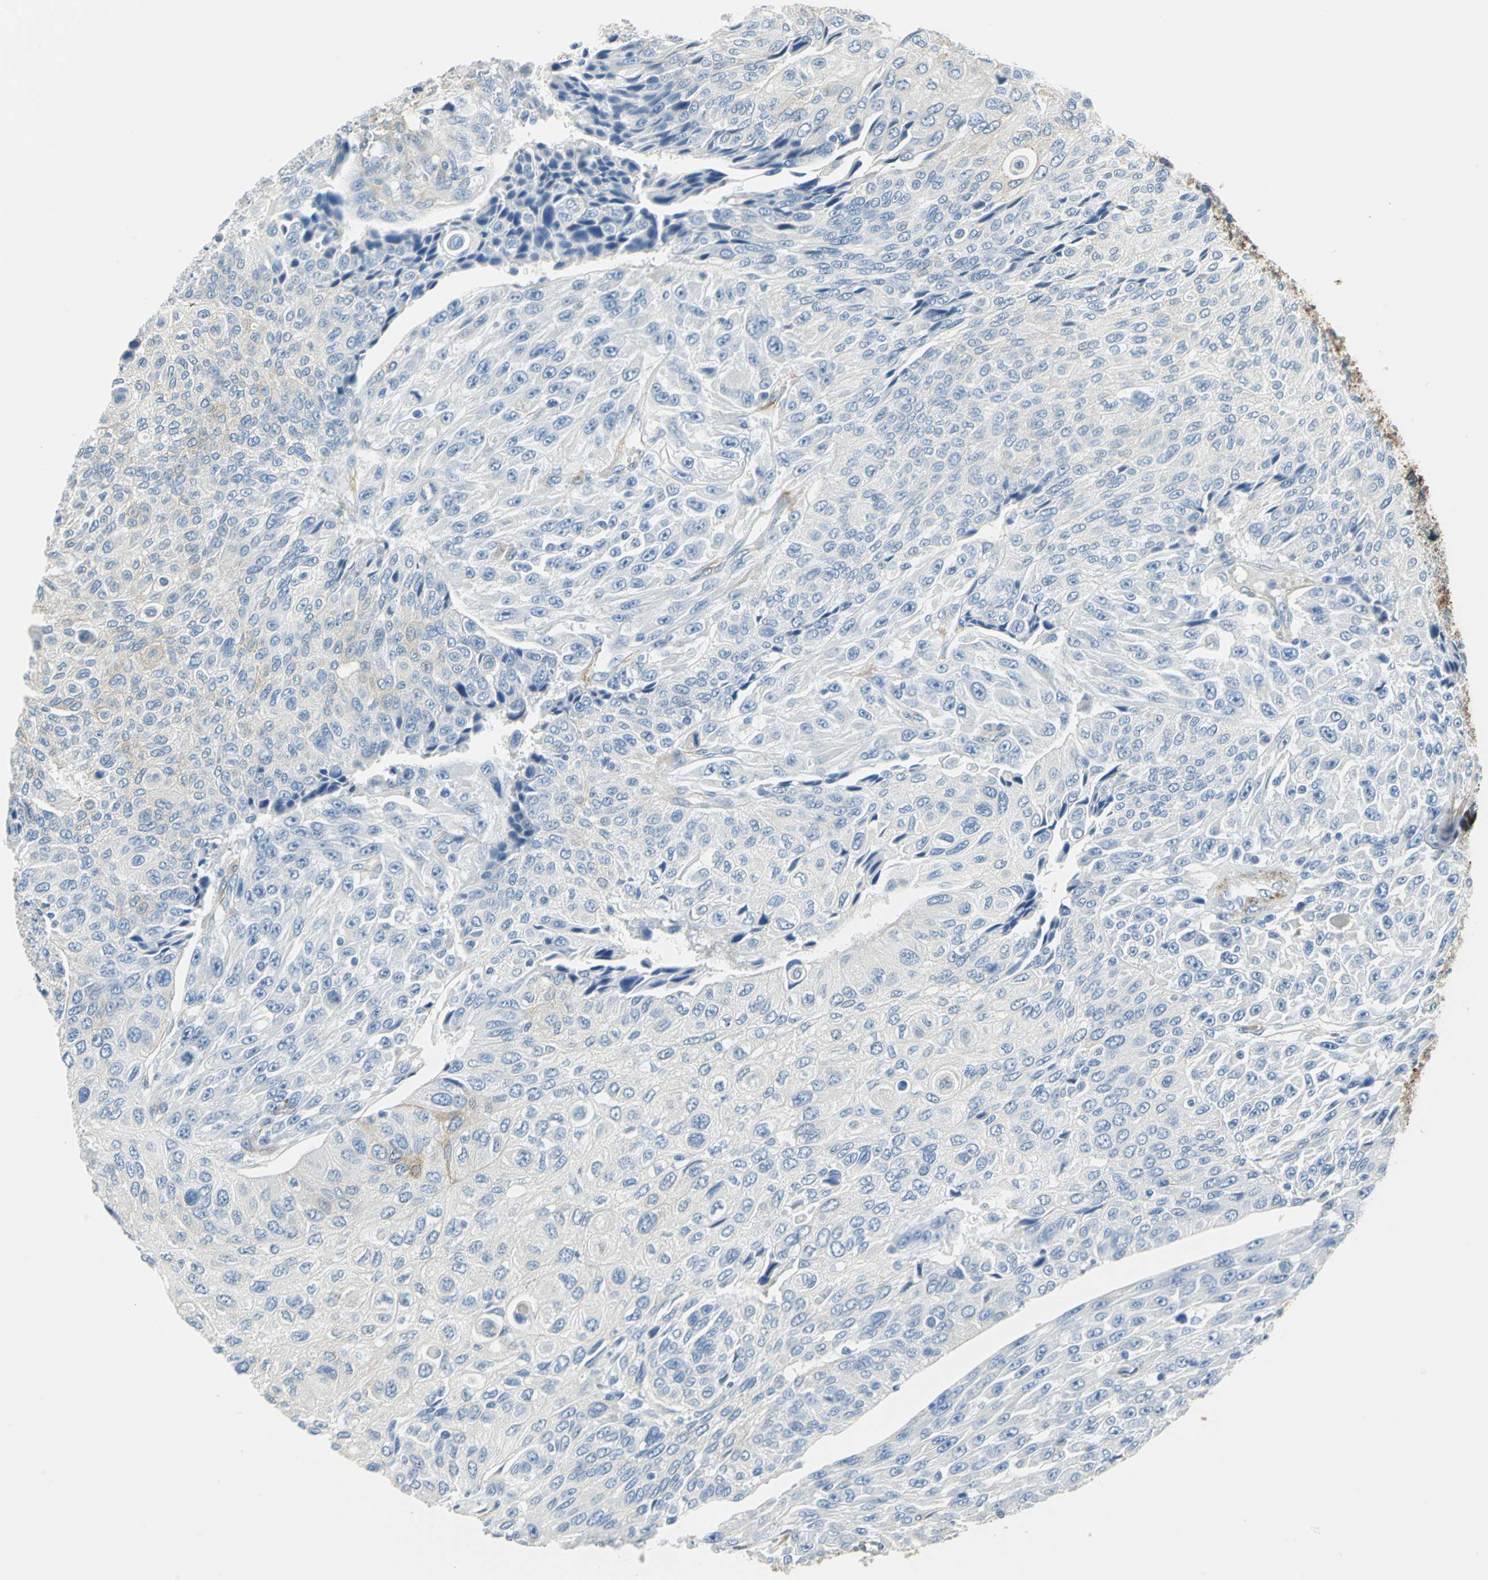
{"staining": {"intensity": "negative", "quantity": "none", "location": "none"}, "tissue": "urothelial cancer", "cell_type": "Tumor cells", "image_type": "cancer", "snomed": [{"axis": "morphology", "description": "Urothelial carcinoma, High grade"}, {"axis": "topography", "description": "Urinary bladder"}], "caption": "Immunohistochemistry micrograph of neoplastic tissue: high-grade urothelial carcinoma stained with DAB displays no significant protein staining in tumor cells.", "gene": "AKAP12", "patient": {"sex": "male", "age": 66}}